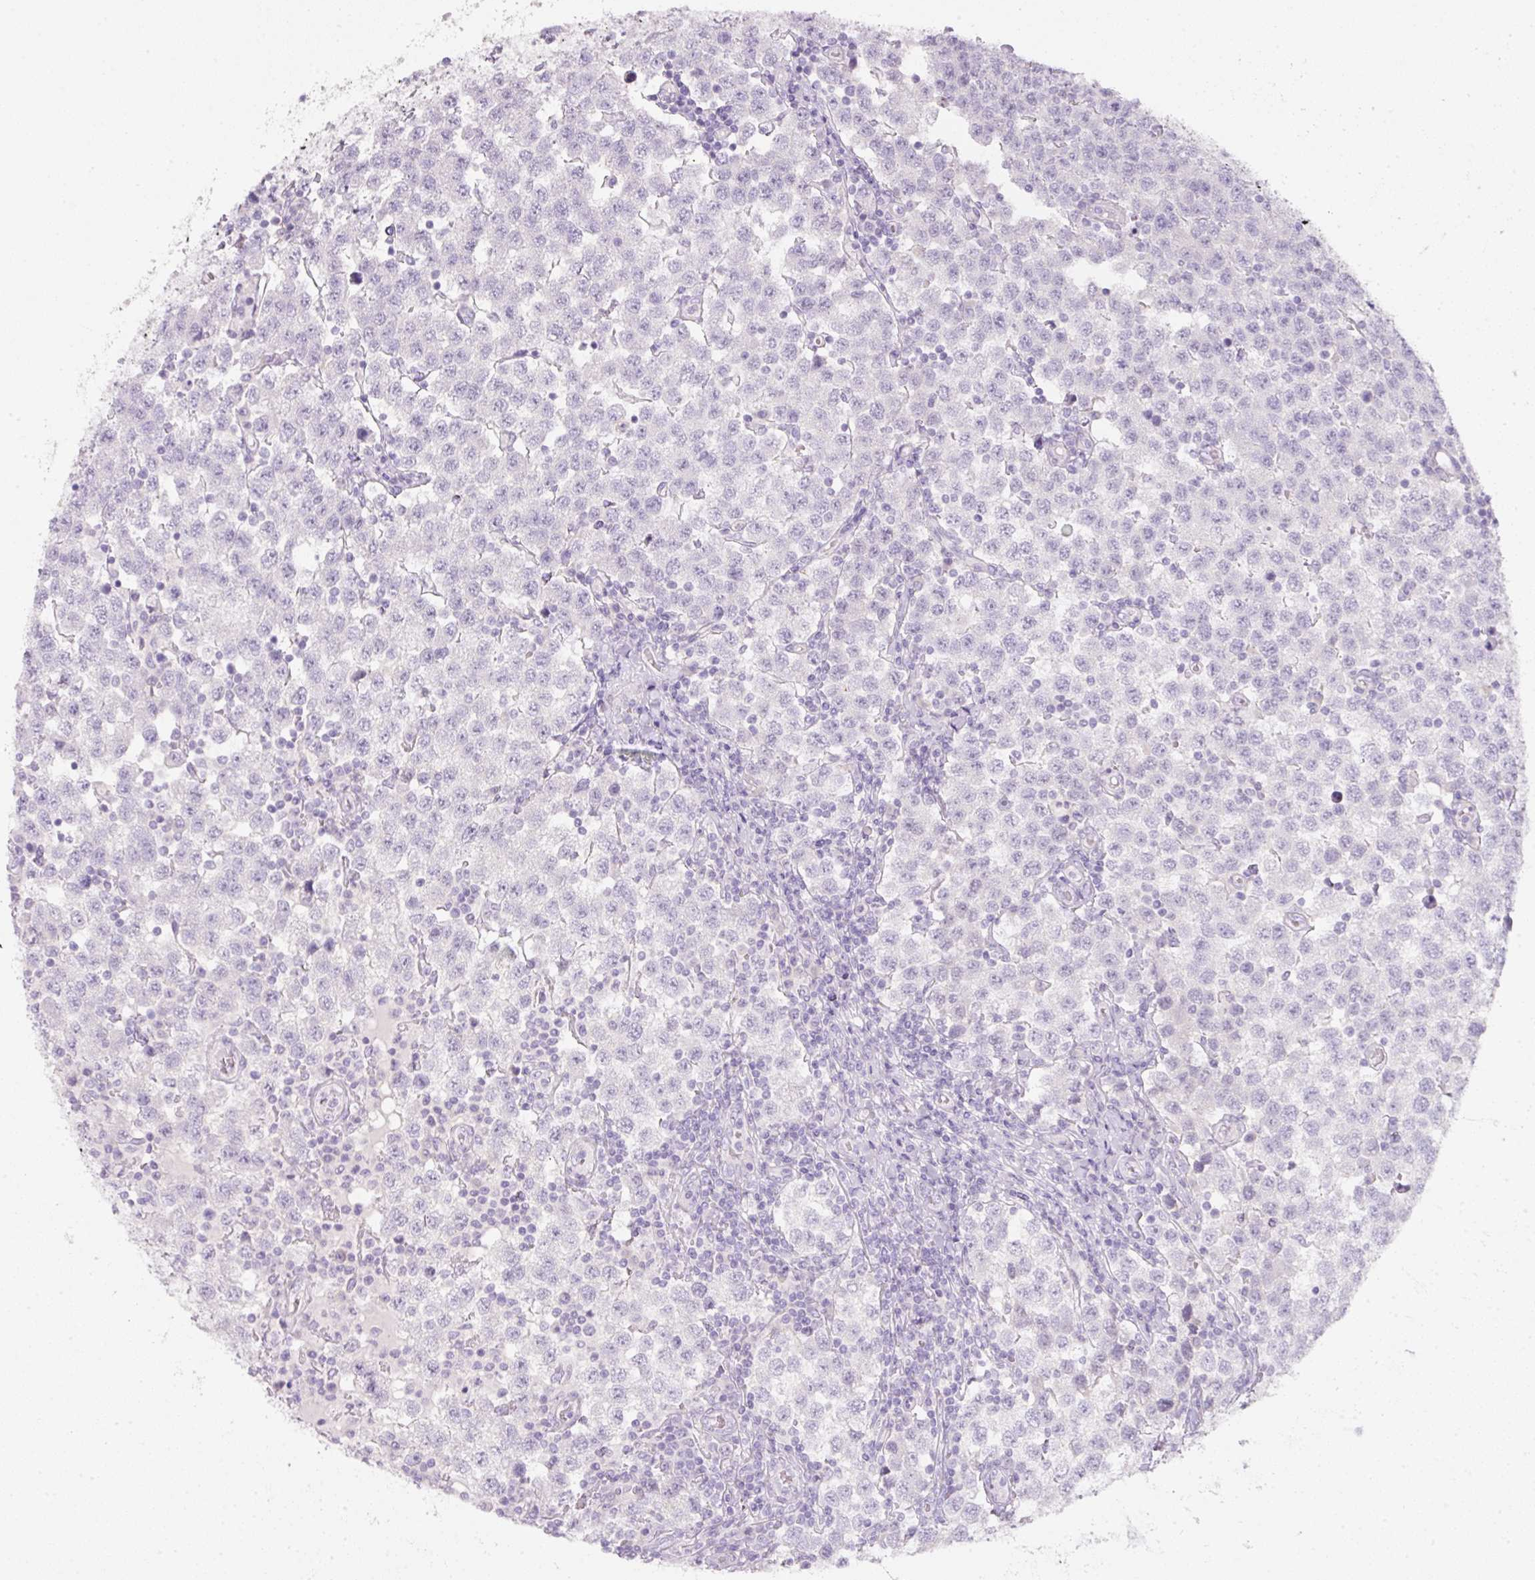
{"staining": {"intensity": "negative", "quantity": "none", "location": "none"}, "tissue": "testis cancer", "cell_type": "Tumor cells", "image_type": "cancer", "snomed": [{"axis": "morphology", "description": "Seminoma, NOS"}, {"axis": "topography", "description": "Testis"}], "caption": "DAB (3,3'-diaminobenzidine) immunohistochemical staining of human testis seminoma demonstrates no significant staining in tumor cells.", "gene": "SLC2A2", "patient": {"sex": "male", "age": 34}}